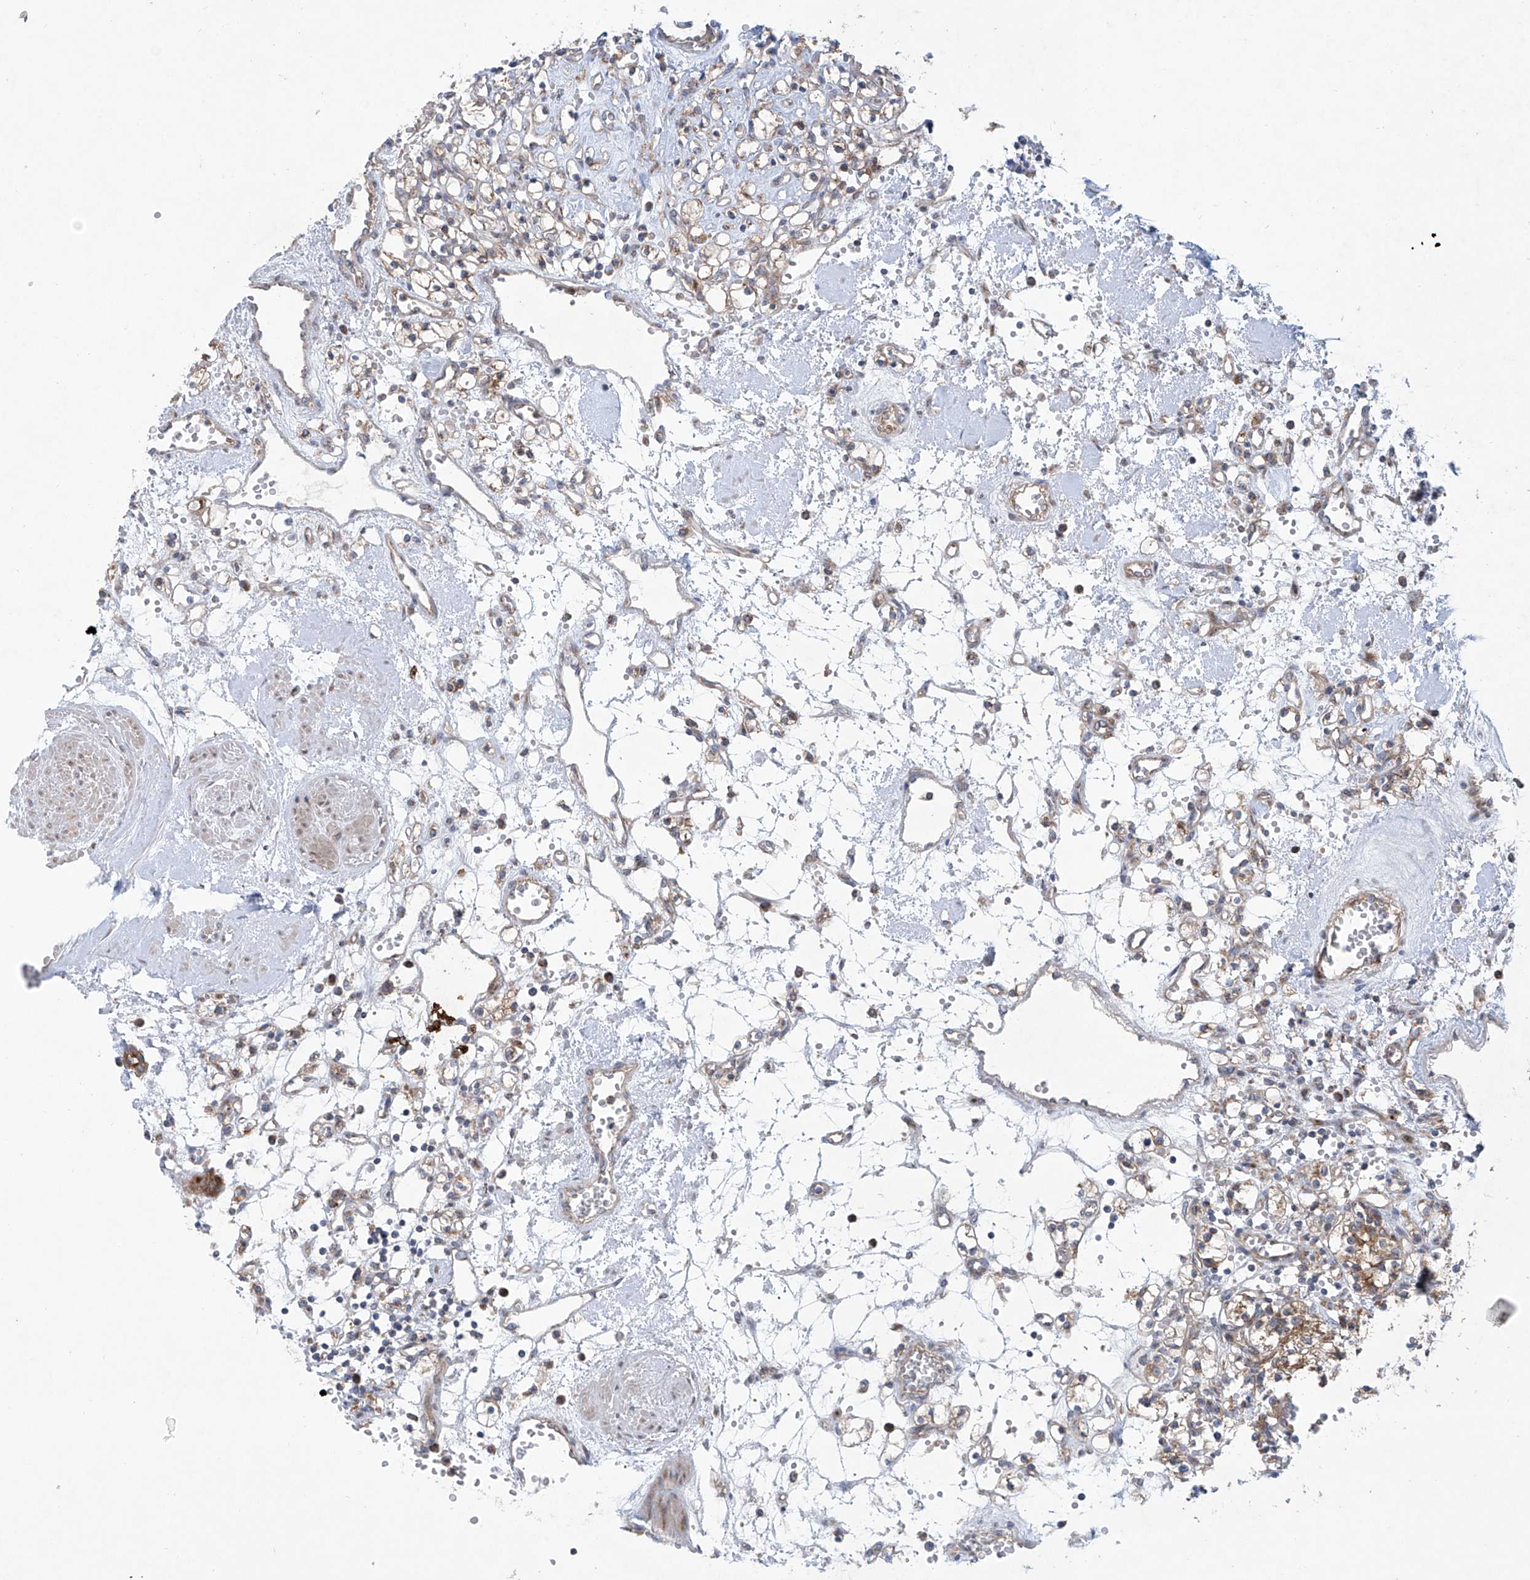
{"staining": {"intensity": "weak", "quantity": "<25%", "location": "cytoplasmic/membranous"}, "tissue": "renal cancer", "cell_type": "Tumor cells", "image_type": "cancer", "snomed": [{"axis": "morphology", "description": "Adenocarcinoma, NOS"}, {"axis": "topography", "description": "Kidney"}], "caption": "Tumor cells show no significant protein positivity in adenocarcinoma (renal).", "gene": "KLC4", "patient": {"sex": "female", "age": 59}}